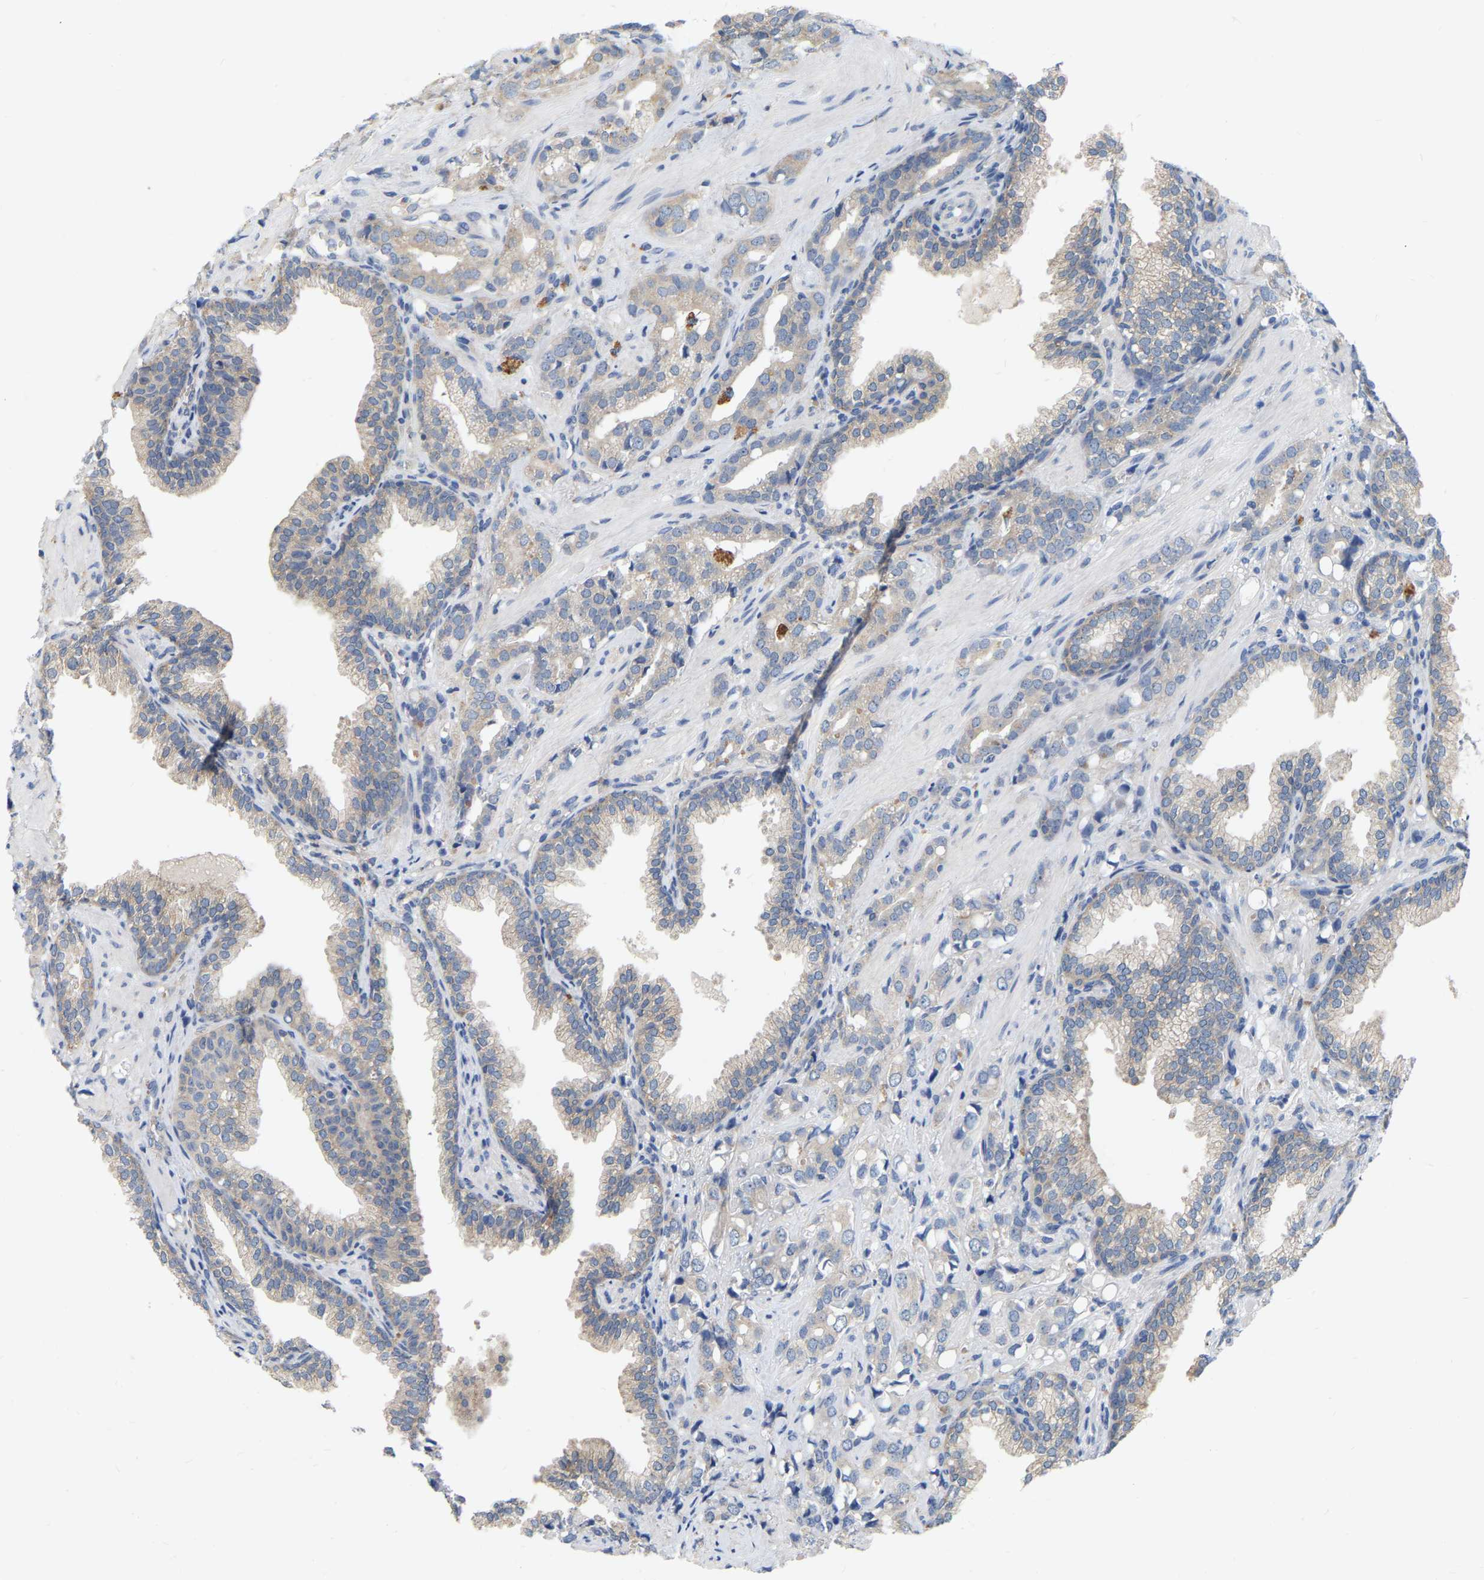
{"staining": {"intensity": "negative", "quantity": "none", "location": "none"}, "tissue": "prostate cancer", "cell_type": "Tumor cells", "image_type": "cancer", "snomed": [{"axis": "morphology", "description": "Adenocarcinoma, High grade"}, {"axis": "topography", "description": "Prostate"}], "caption": "Tumor cells show no significant protein positivity in prostate cancer (adenocarcinoma (high-grade)).", "gene": "WIPI2", "patient": {"sex": "male", "age": 52}}